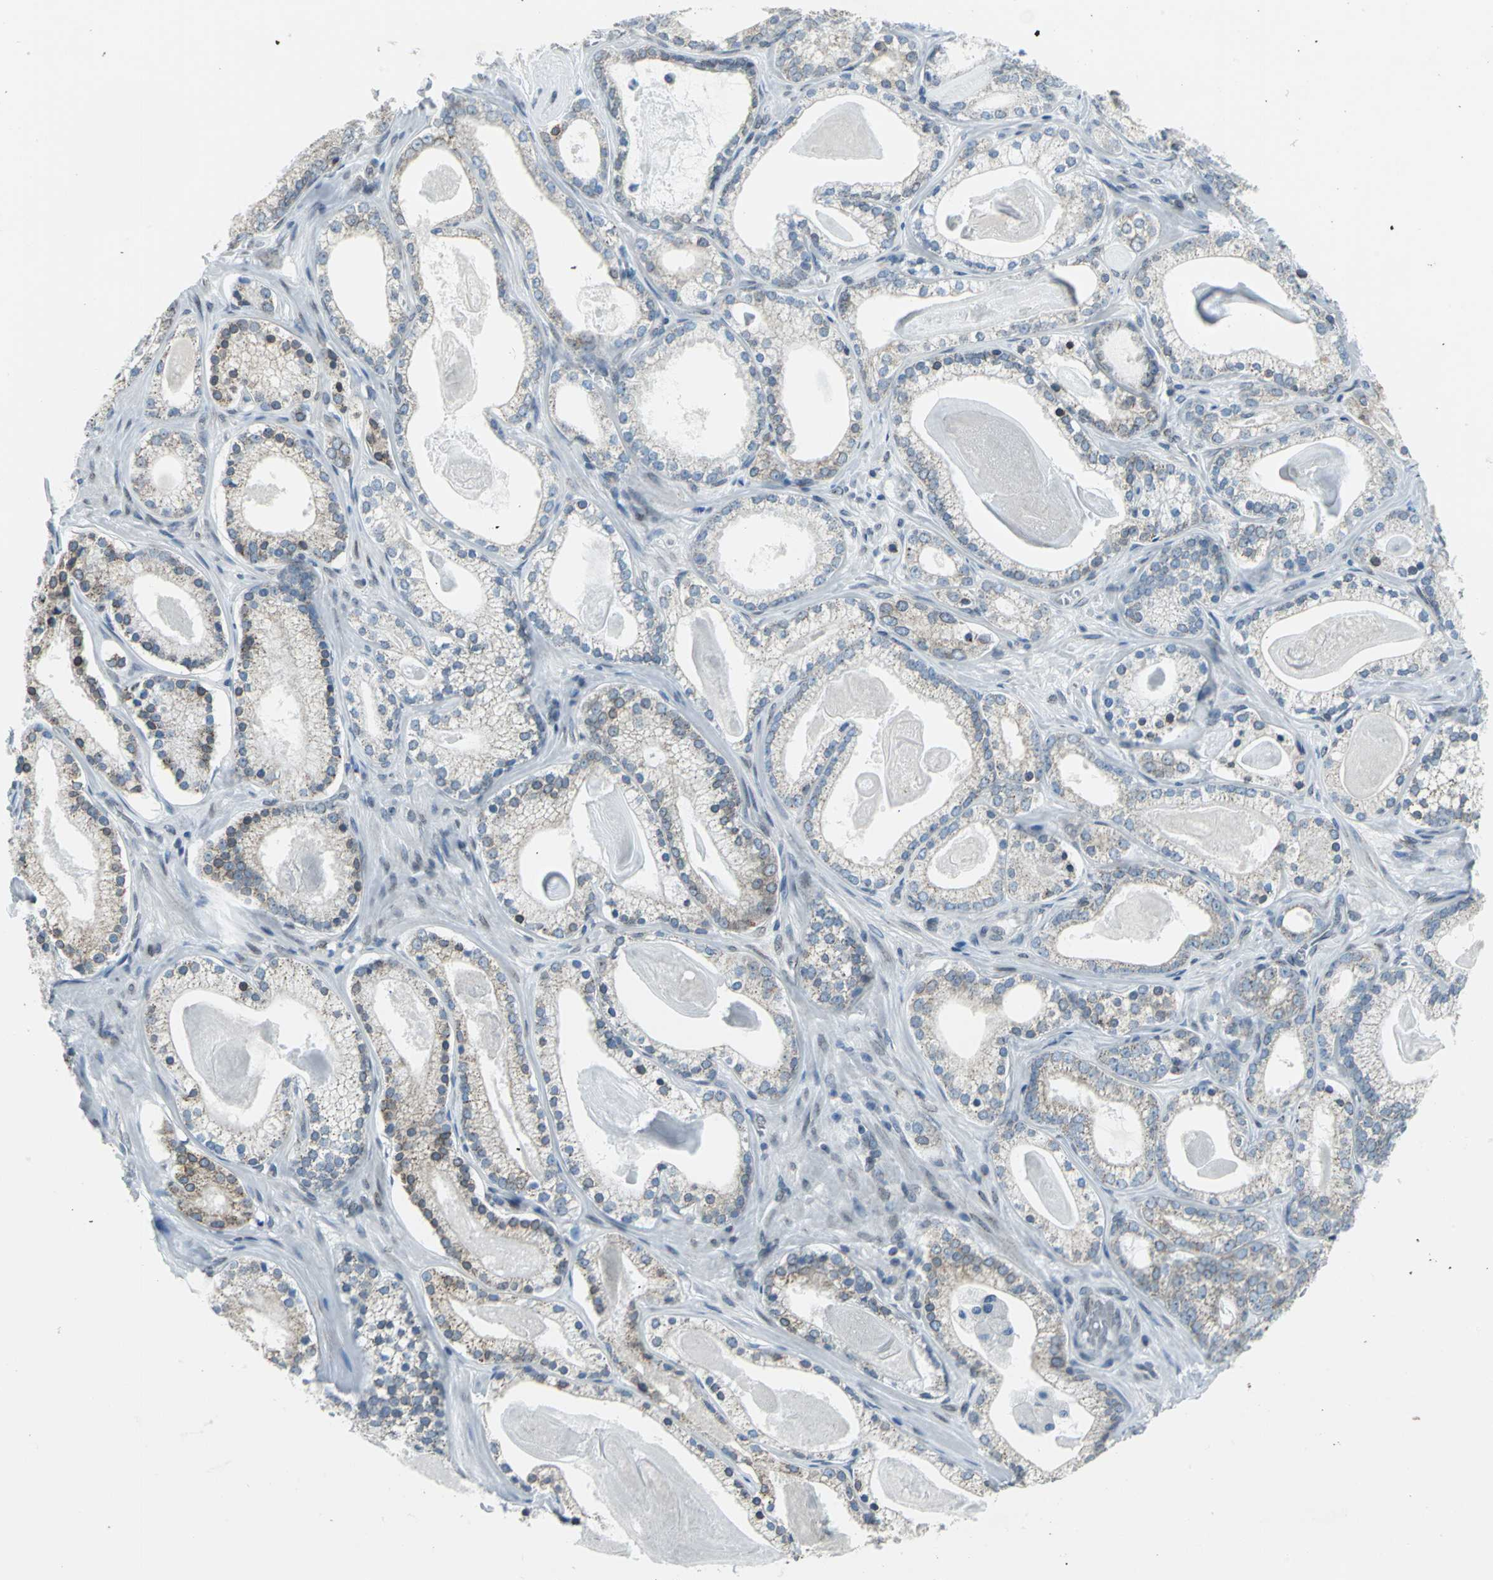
{"staining": {"intensity": "weak", "quantity": ">75%", "location": "cytoplasmic/membranous"}, "tissue": "prostate cancer", "cell_type": "Tumor cells", "image_type": "cancer", "snomed": [{"axis": "morphology", "description": "Adenocarcinoma, Low grade"}, {"axis": "topography", "description": "Prostate"}], "caption": "Immunohistochemistry histopathology image of prostate adenocarcinoma (low-grade) stained for a protein (brown), which reveals low levels of weak cytoplasmic/membranous positivity in approximately >75% of tumor cells.", "gene": "SNUPN", "patient": {"sex": "male", "age": 59}}